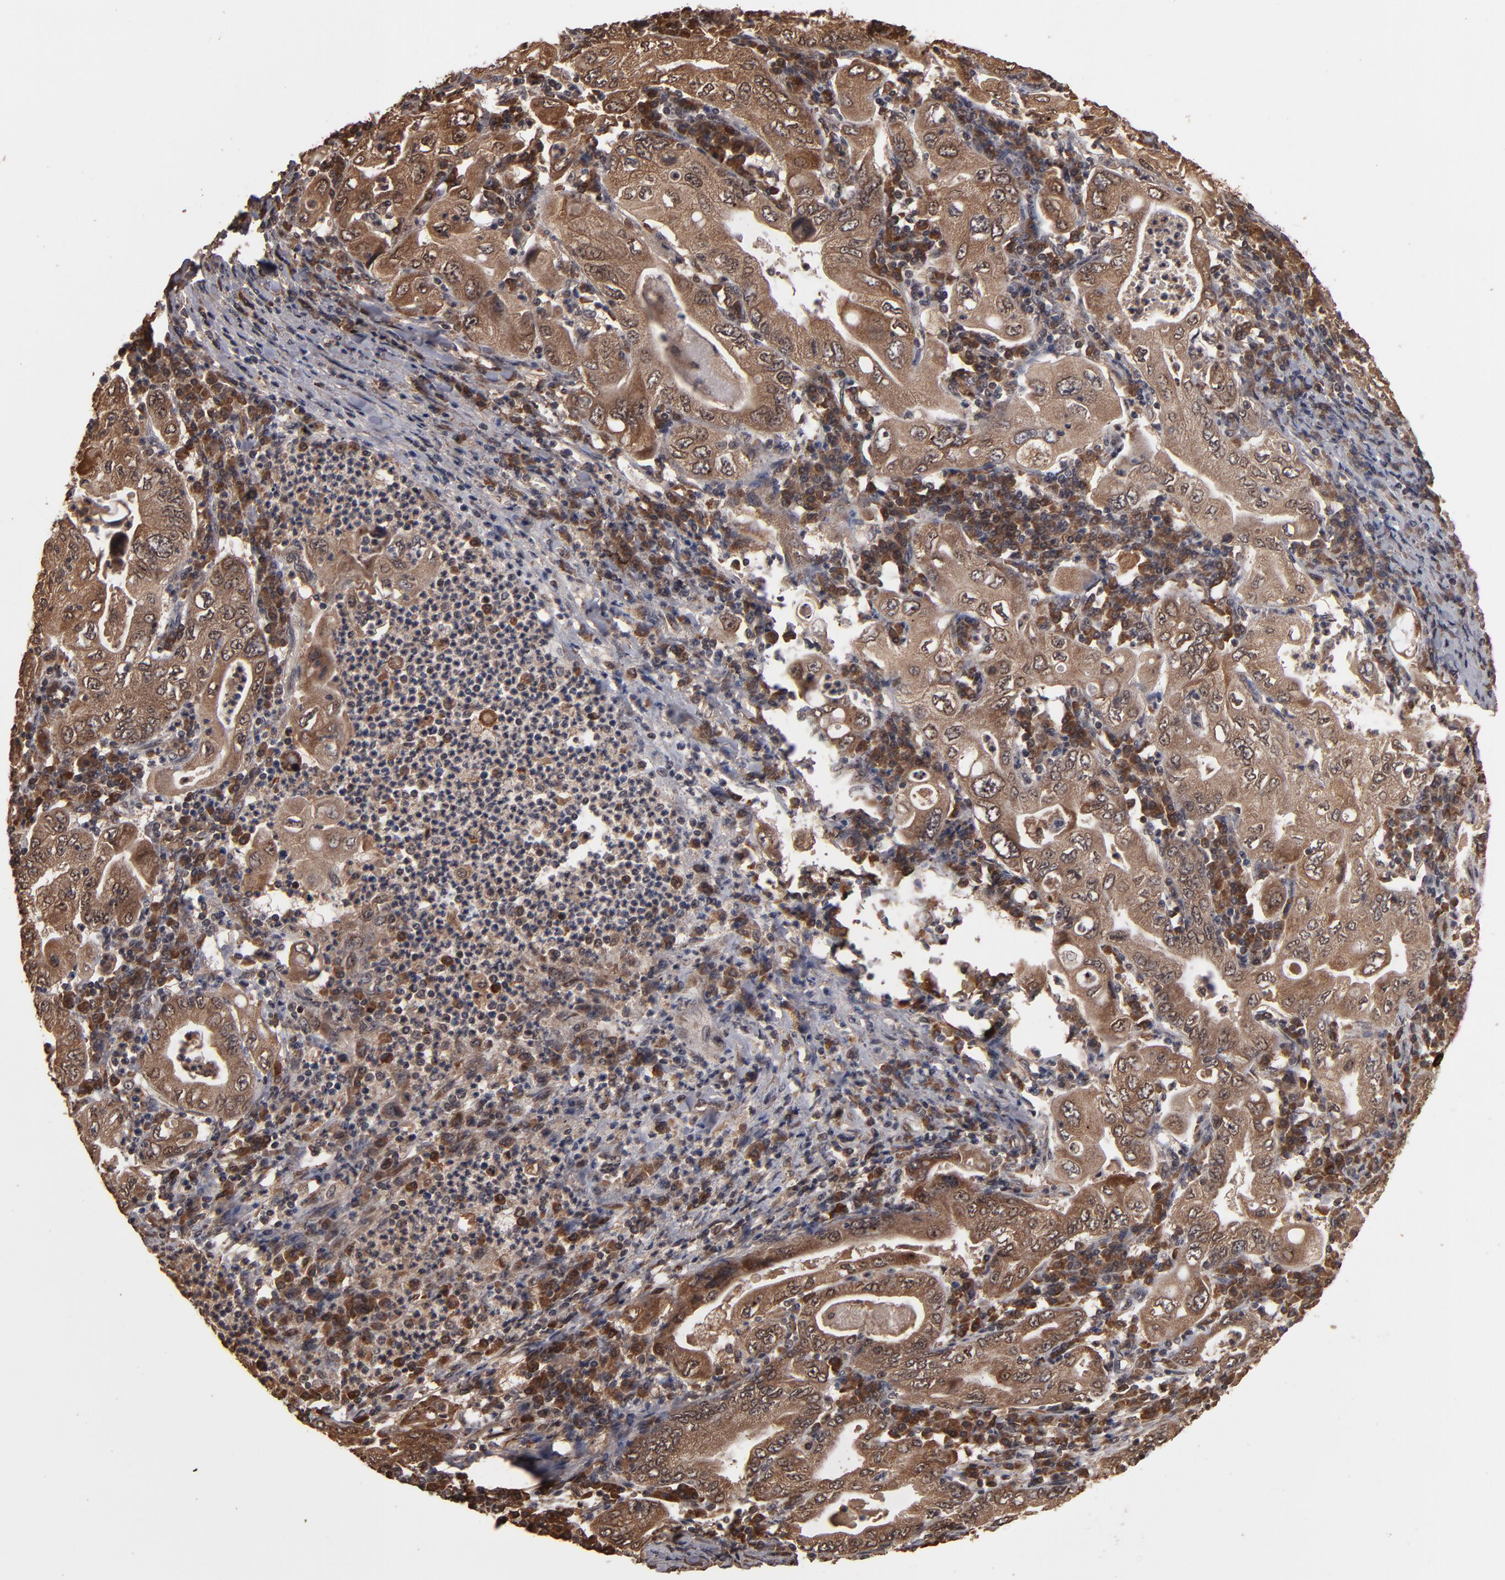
{"staining": {"intensity": "moderate", "quantity": ">75%", "location": "cytoplasmic/membranous,nuclear"}, "tissue": "stomach cancer", "cell_type": "Tumor cells", "image_type": "cancer", "snomed": [{"axis": "morphology", "description": "Normal tissue, NOS"}, {"axis": "morphology", "description": "Adenocarcinoma, NOS"}, {"axis": "topography", "description": "Esophagus"}, {"axis": "topography", "description": "Stomach, upper"}, {"axis": "topography", "description": "Peripheral nerve tissue"}], "caption": "Immunohistochemistry micrograph of stomach cancer stained for a protein (brown), which displays medium levels of moderate cytoplasmic/membranous and nuclear expression in approximately >75% of tumor cells.", "gene": "NXF2B", "patient": {"sex": "male", "age": 62}}